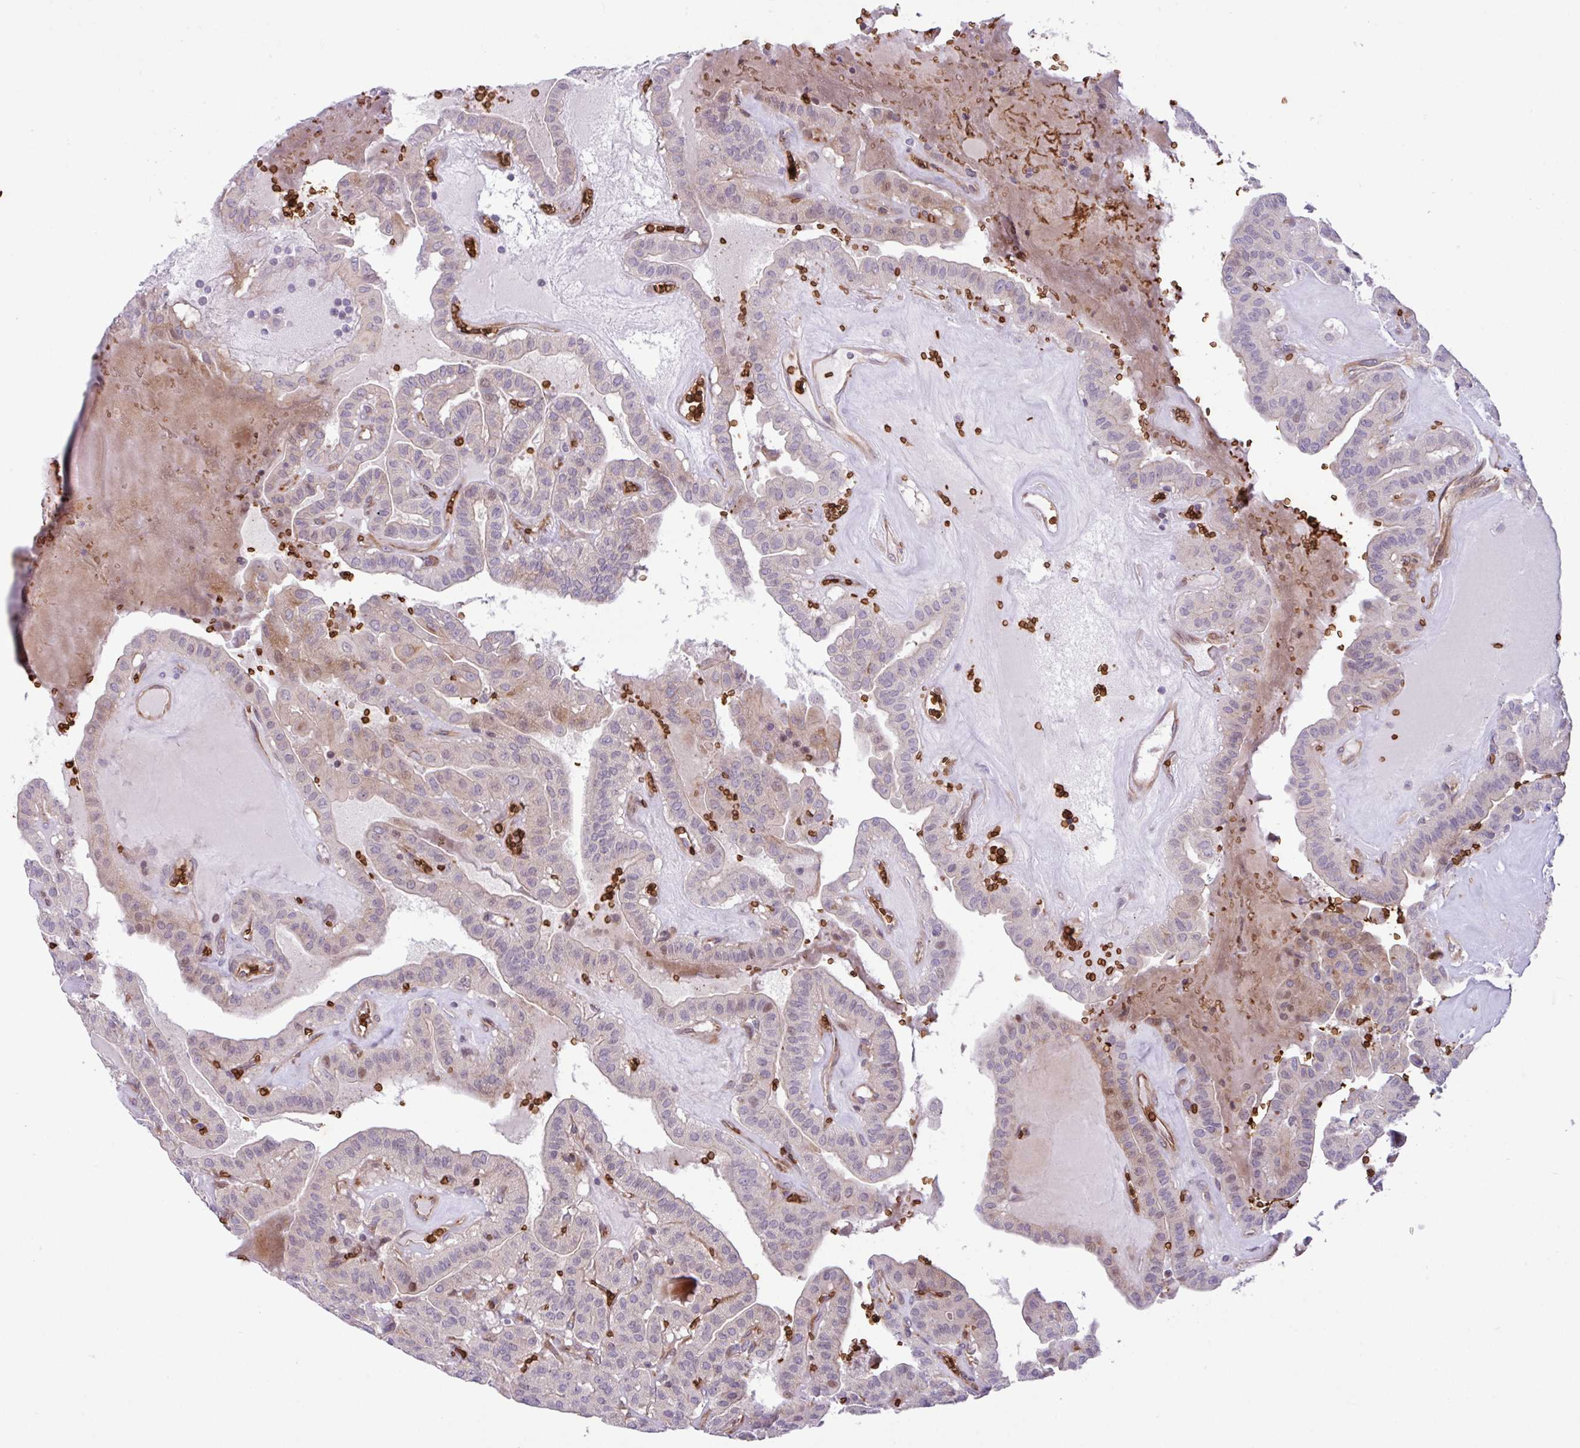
{"staining": {"intensity": "moderate", "quantity": "<25%", "location": "cytoplasmic/membranous,nuclear"}, "tissue": "thyroid cancer", "cell_type": "Tumor cells", "image_type": "cancer", "snomed": [{"axis": "morphology", "description": "Papillary adenocarcinoma, NOS"}, {"axis": "topography", "description": "Thyroid gland"}], "caption": "Tumor cells exhibit low levels of moderate cytoplasmic/membranous and nuclear positivity in approximately <25% of cells in papillary adenocarcinoma (thyroid).", "gene": "RAD21L1", "patient": {"sex": "male", "age": 52}}